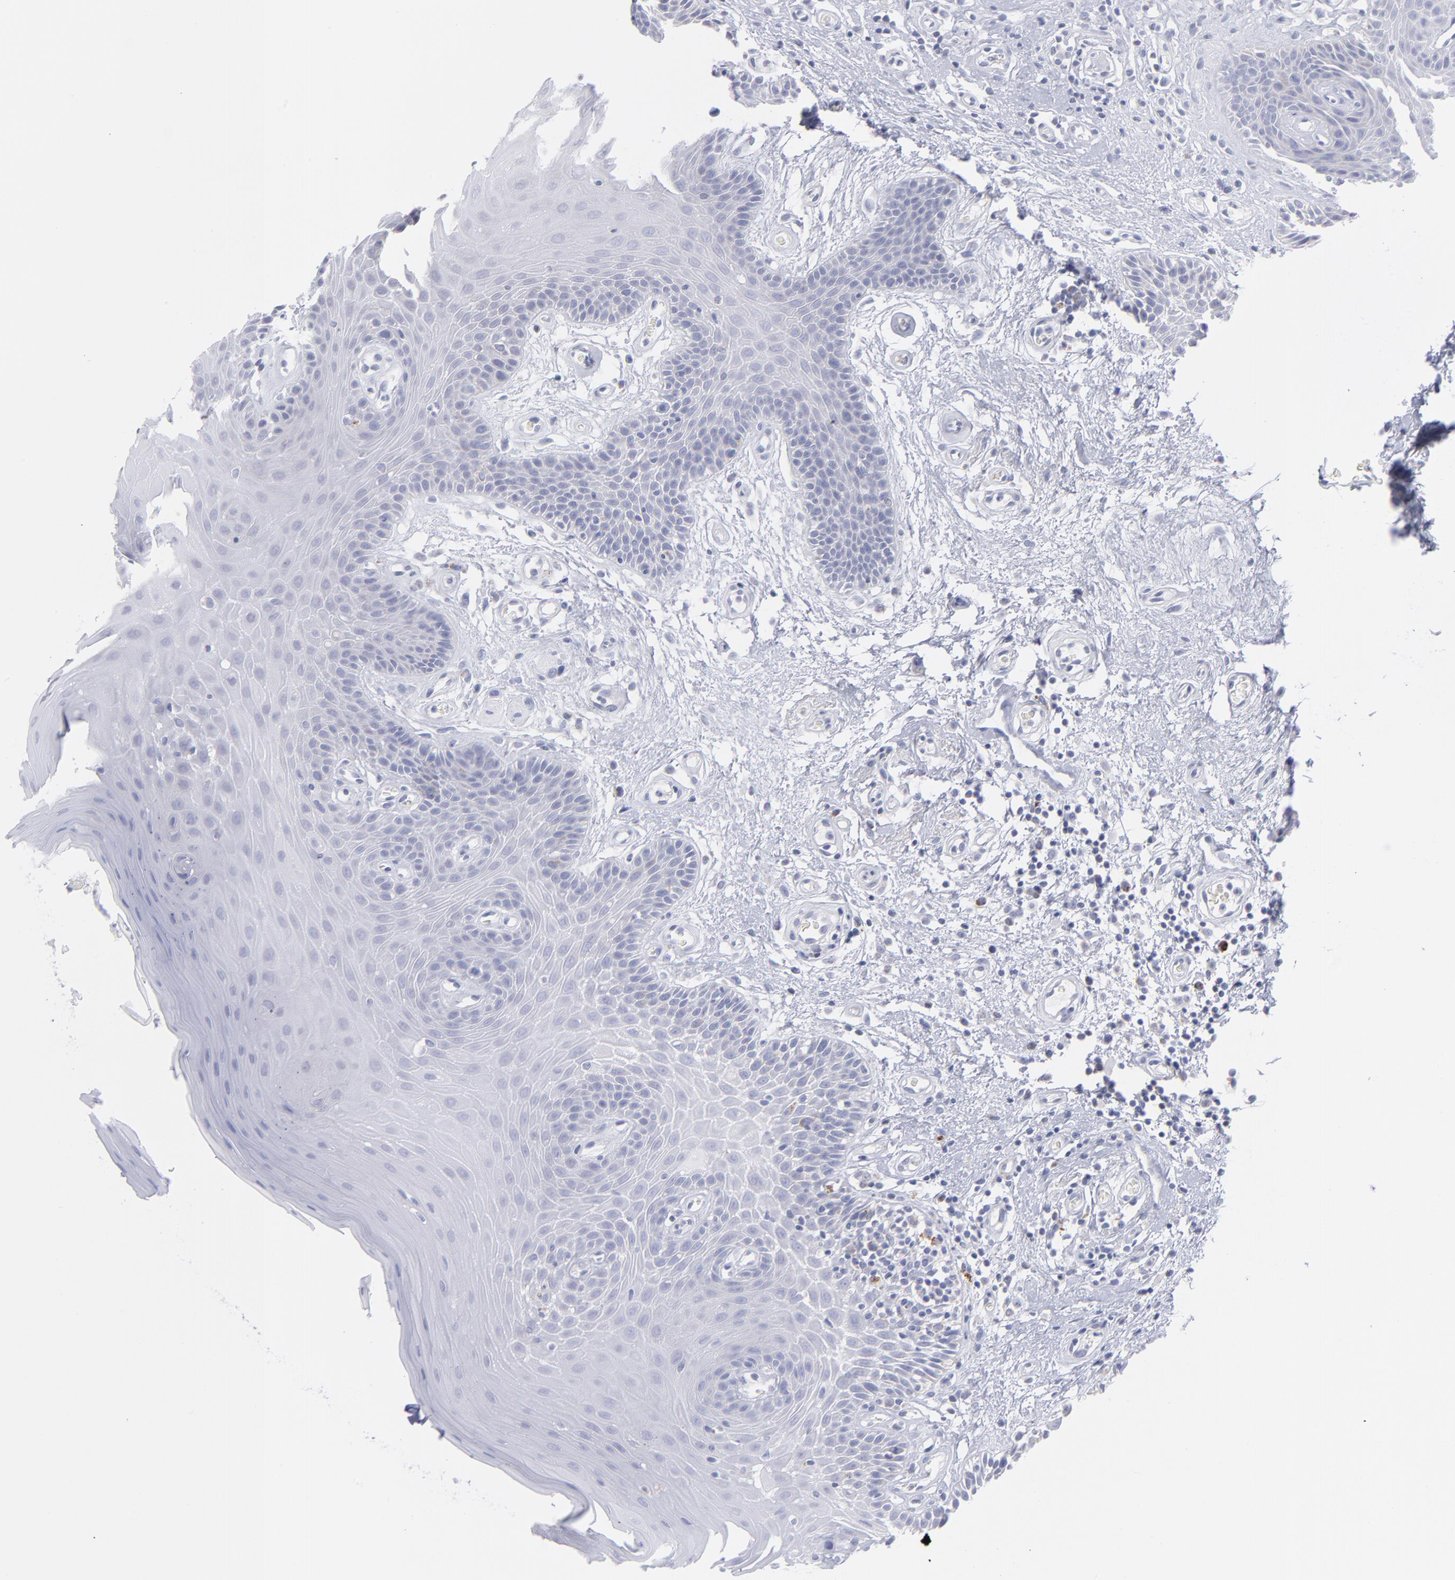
{"staining": {"intensity": "negative", "quantity": "none", "location": "none"}, "tissue": "oral mucosa", "cell_type": "Squamous epithelial cells", "image_type": "normal", "snomed": [{"axis": "morphology", "description": "Normal tissue, NOS"}, {"axis": "morphology", "description": "Squamous cell carcinoma, NOS"}, {"axis": "topography", "description": "Skeletal muscle"}, {"axis": "topography", "description": "Oral tissue"}, {"axis": "topography", "description": "Head-Neck"}], "caption": "Immunohistochemistry (IHC) photomicrograph of benign oral mucosa: human oral mucosa stained with DAB (3,3'-diaminobenzidine) shows no significant protein expression in squamous epithelial cells.", "gene": "MTHFD2", "patient": {"sex": "male", "age": 71}}